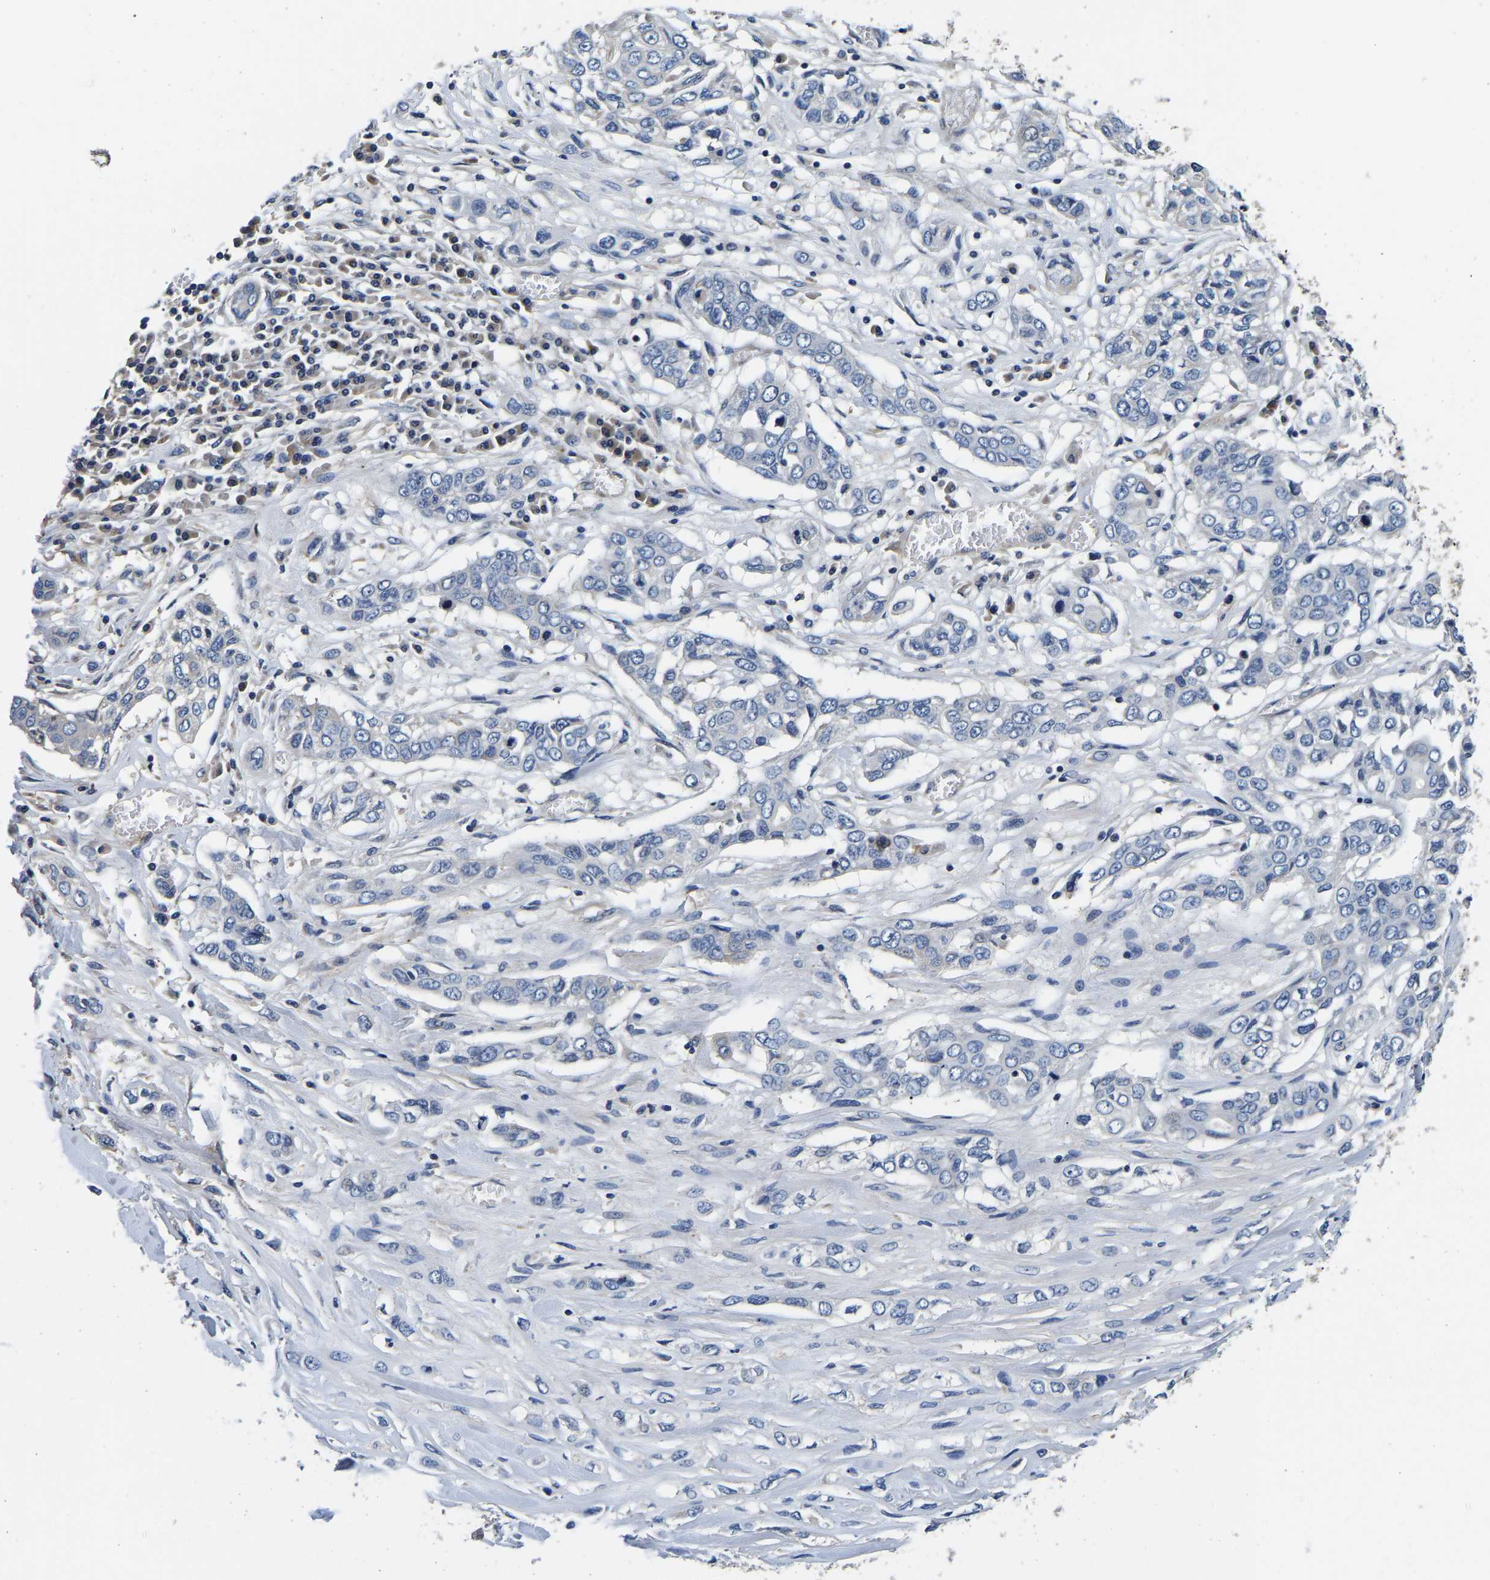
{"staining": {"intensity": "negative", "quantity": "none", "location": "none"}, "tissue": "lung cancer", "cell_type": "Tumor cells", "image_type": "cancer", "snomed": [{"axis": "morphology", "description": "Squamous cell carcinoma, NOS"}, {"axis": "topography", "description": "Lung"}], "caption": "Immunohistochemistry (IHC) histopathology image of neoplastic tissue: lung cancer stained with DAB exhibits no significant protein expression in tumor cells.", "gene": "SH3GLB1", "patient": {"sex": "male", "age": 71}}